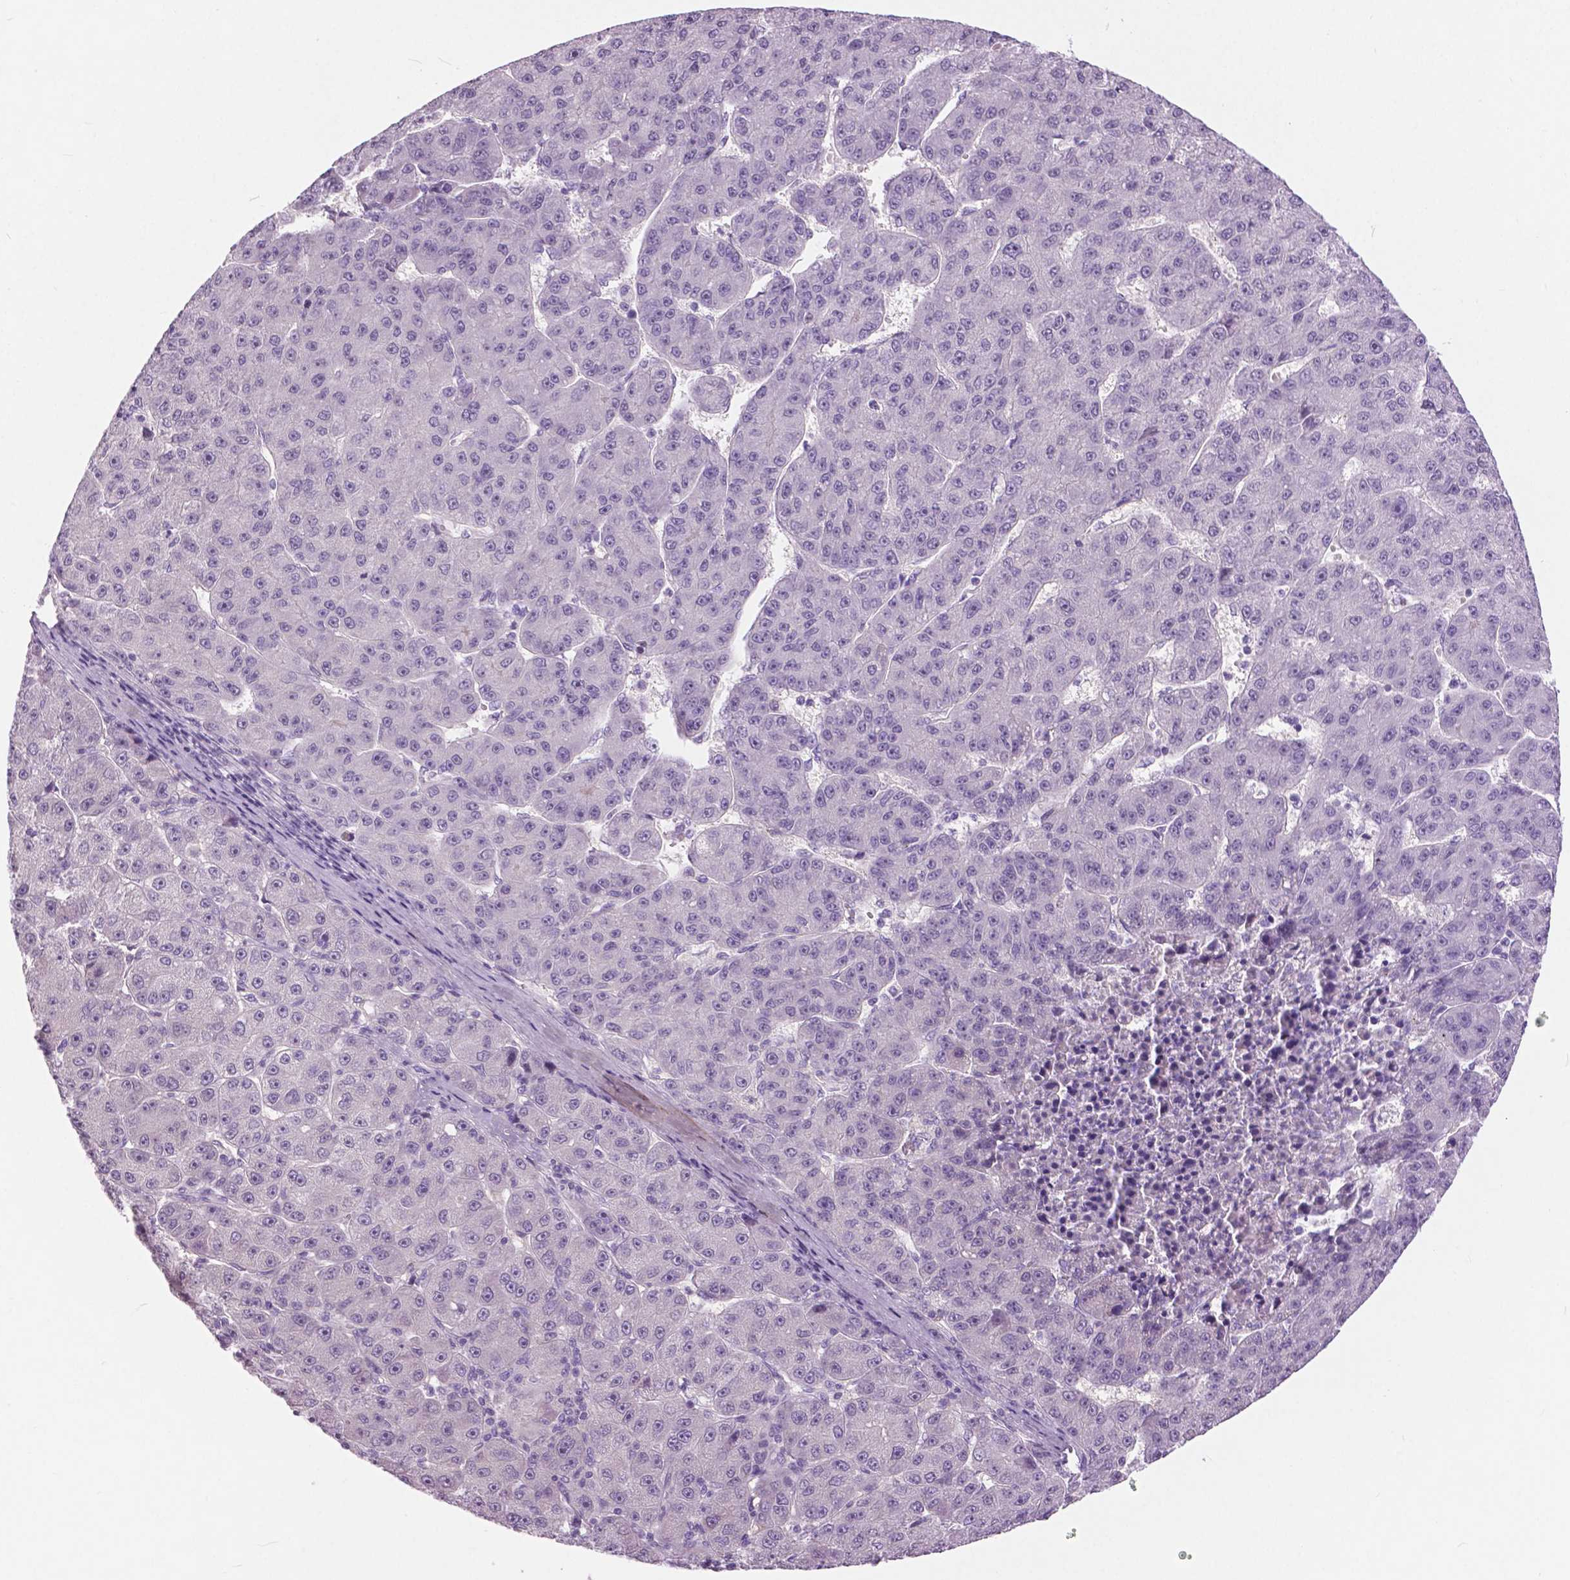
{"staining": {"intensity": "negative", "quantity": "none", "location": "none"}, "tissue": "liver cancer", "cell_type": "Tumor cells", "image_type": "cancer", "snomed": [{"axis": "morphology", "description": "Carcinoma, Hepatocellular, NOS"}, {"axis": "topography", "description": "Liver"}], "caption": "This is a photomicrograph of immunohistochemistry (IHC) staining of liver cancer (hepatocellular carcinoma), which shows no expression in tumor cells. (Stains: DAB (3,3'-diaminobenzidine) immunohistochemistry (IHC) with hematoxylin counter stain, Microscopy: brightfield microscopy at high magnification).", "gene": "TP53TG5", "patient": {"sex": "male", "age": 67}}